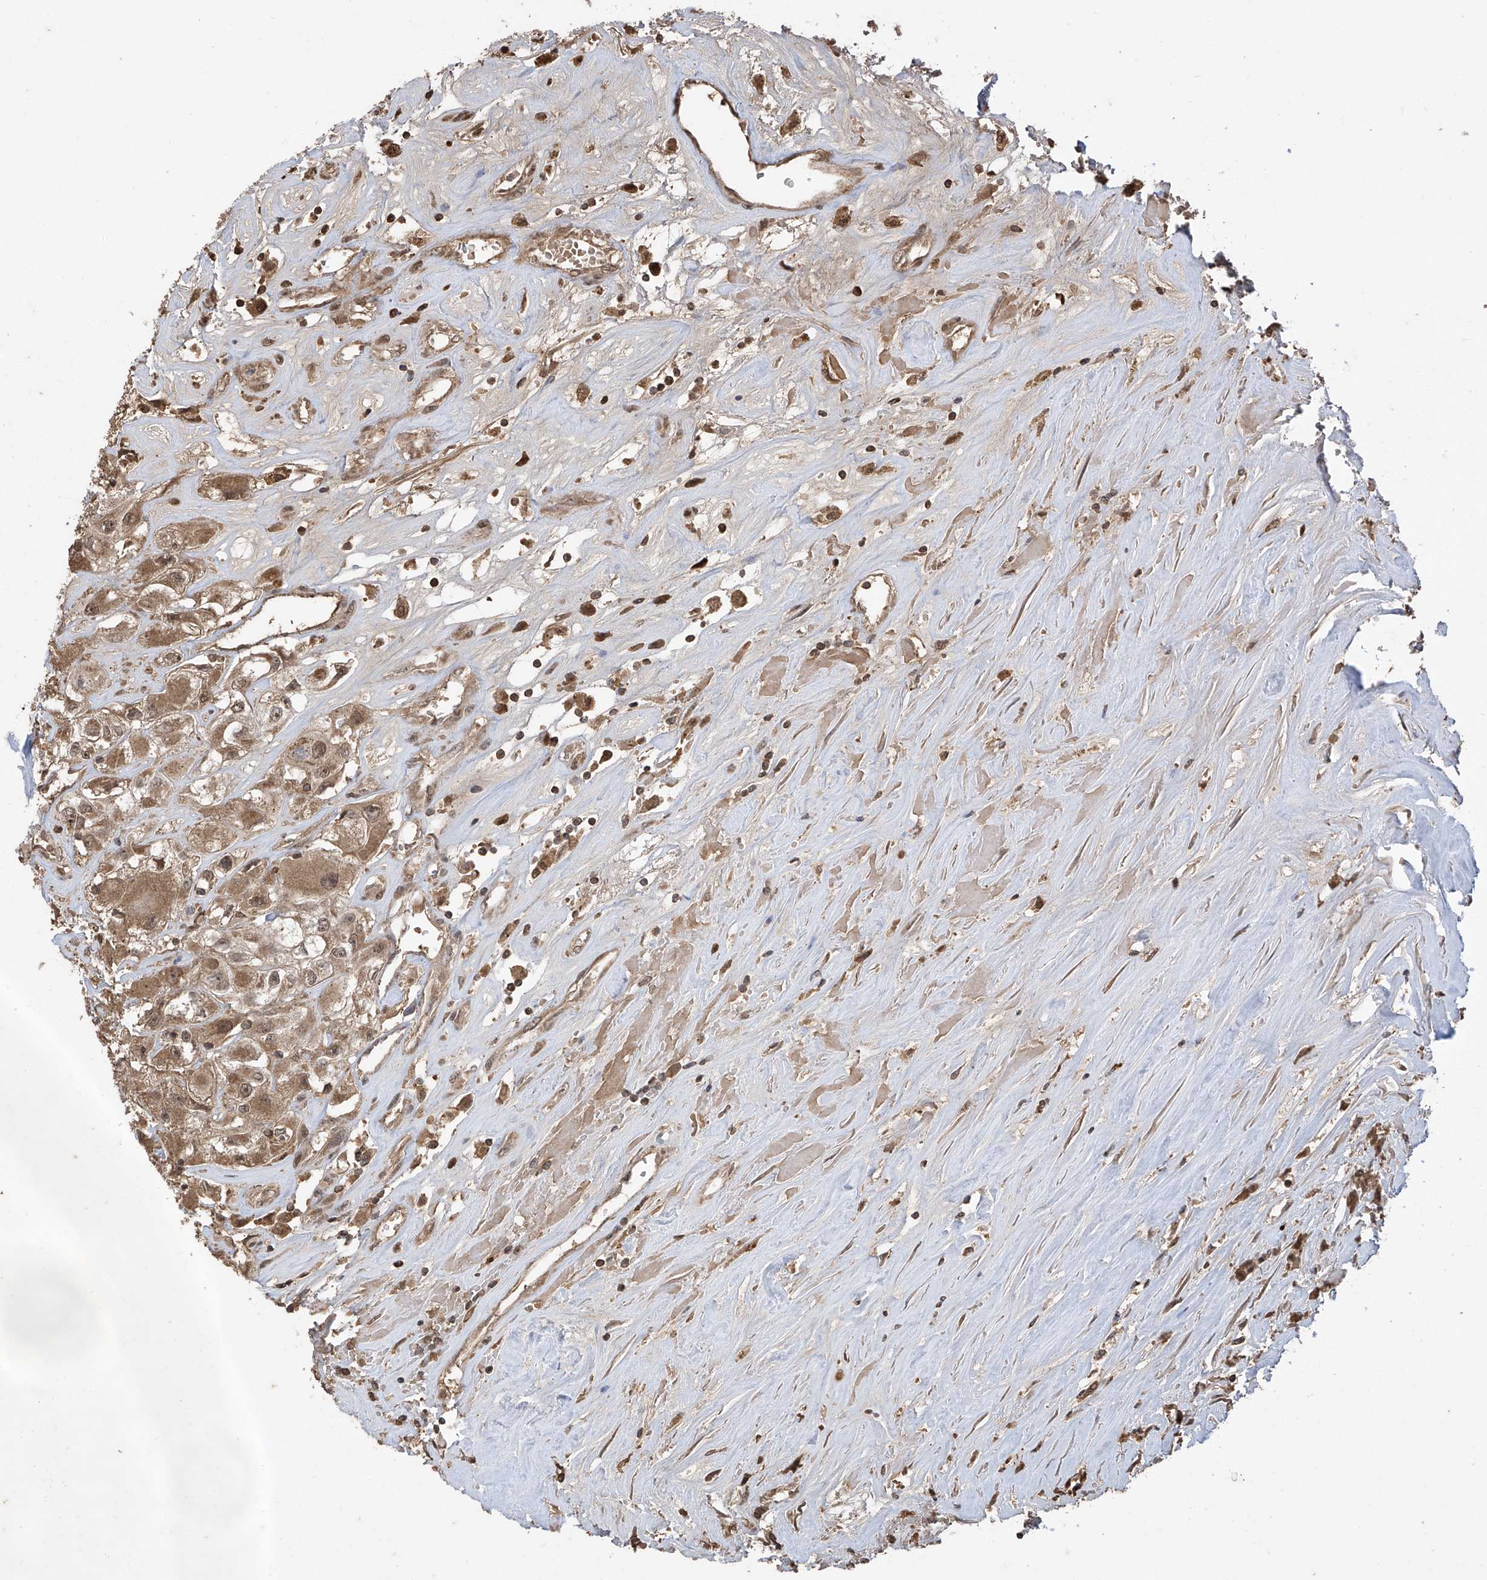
{"staining": {"intensity": "moderate", "quantity": ">75%", "location": "cytoplasmic/membranous,nuclear"}, "tissue": "renal cancer", "cell_type": "Tumor cells", "image_type": "cancer", "snomed": [{"axis": "morphology", "description": "Adenocarcinoma, NOS"}, {"axis": "topography", "description": "Kidney"}], "caption": "DAB (3,3'-diaminobenzidine) immunohistochemical staining of renal cancer exhibits moderate cytoplasmic/membranous and nuclear protein expression in about >75% of tumor cells.", "gene": "PNPT1", "patient": {"sex": "female", "age": 52}}